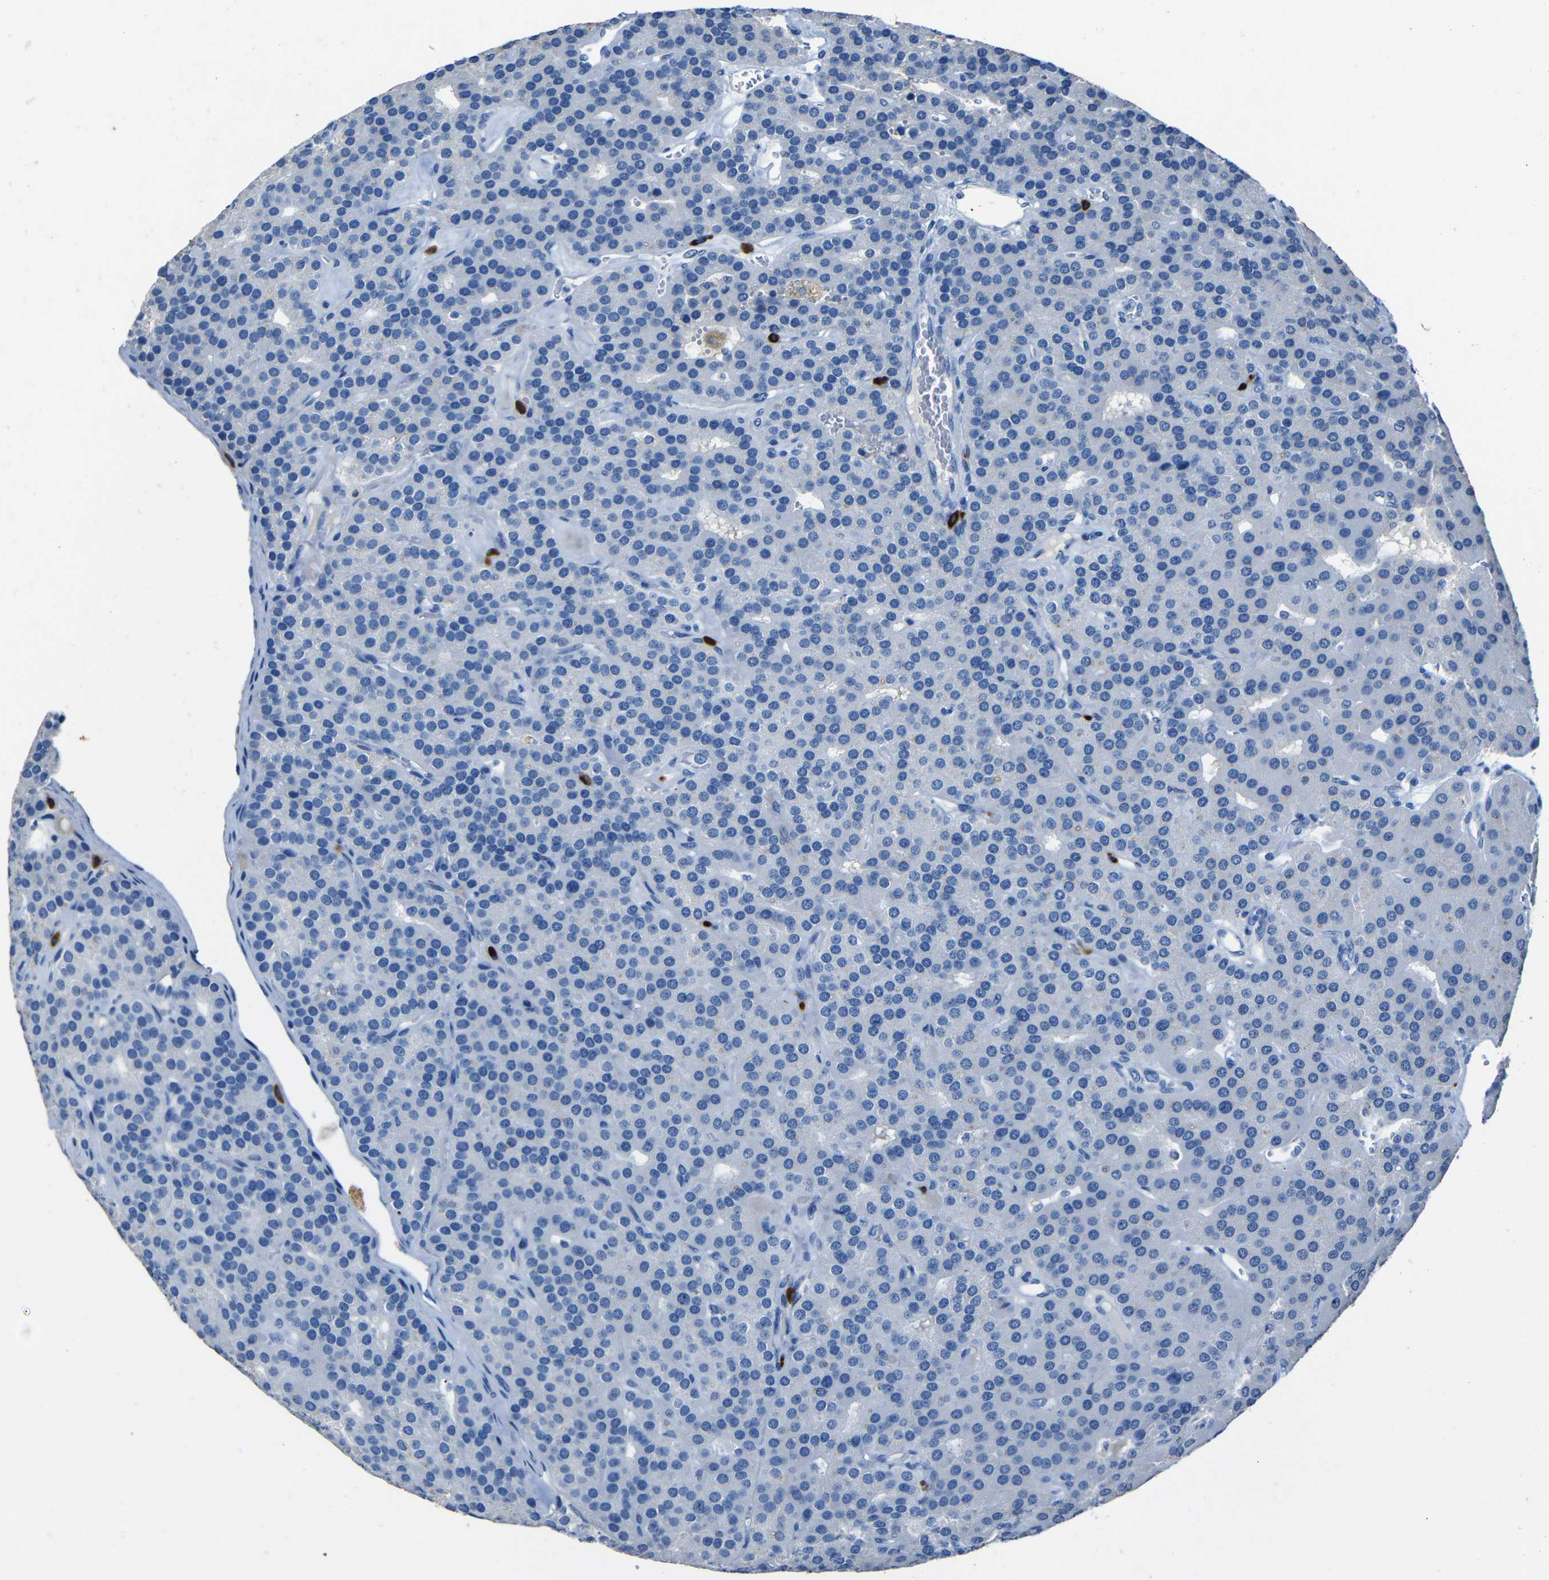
{"staining": {"intensity": "negative", "quantity": "none", "location": "none"}, "tissue": "parathyroid gland", "cell_type": "Glandular cells", "image_type": "normal", "snomed": [{"axis": "morphology", "description": "Normal tissue, NOS"}, {"axis": "morphology", "description": "Adenoma, NOS"}, {"axis": "topography", "description": "Parathyroid gland"}], "caption": "Histopathology image shows no significant protein positivity in glandular cells of normal parathyroid gland.", "gene": "CLDN11", "patient": {"sex": "female", "age": 86}}